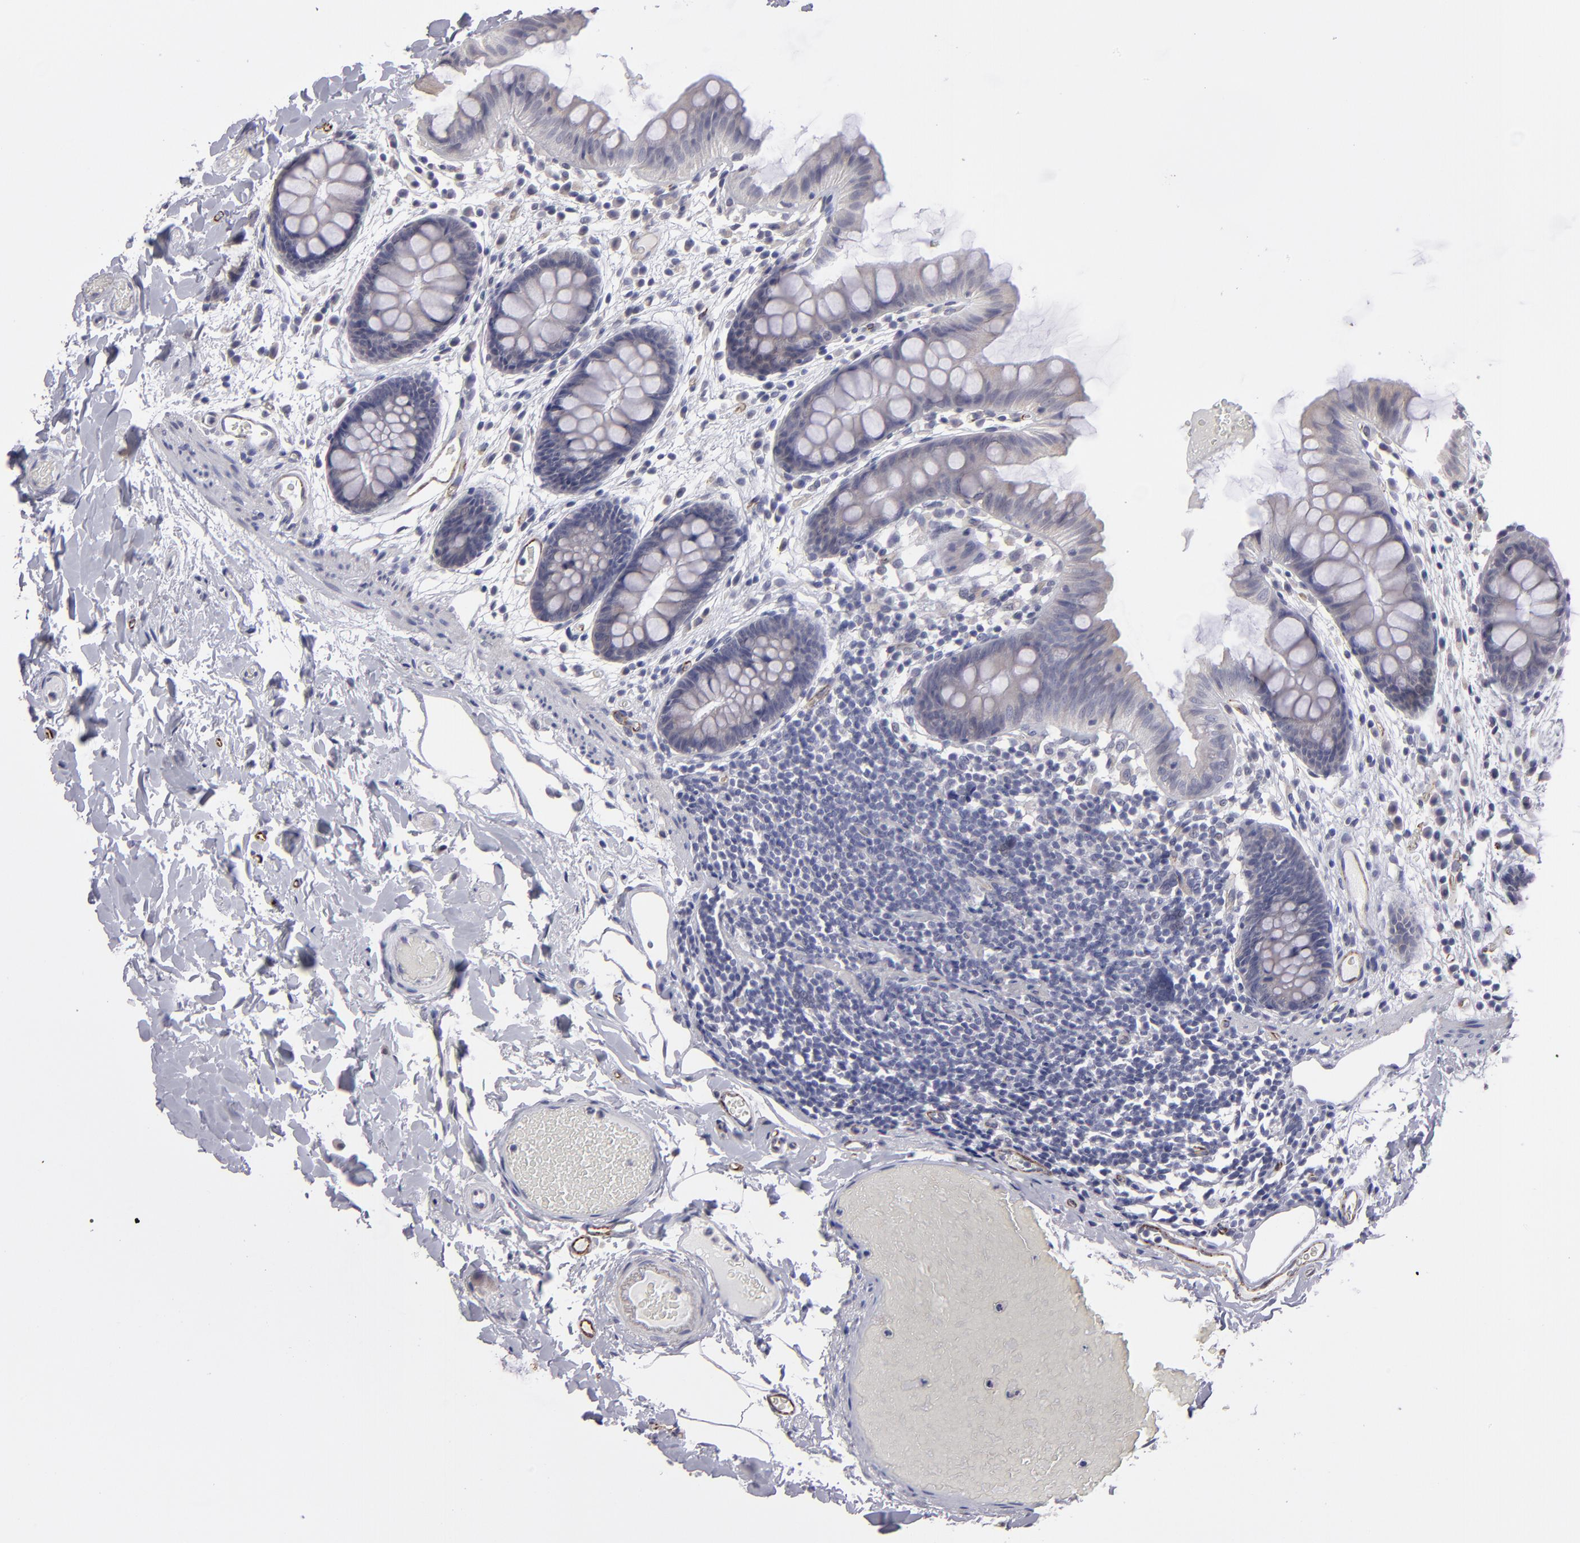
{"staining": {"intensity": "strong", "quantity": ">75%", "location": "cytoplasmic/membranous"}, "tissue": "colon", "cell_type": "Endothelial cells", "image_type": "normal", "snomed": [{"axis": "morphology", "description": "Normal tissue, NOS"}, {"axis": "topography", "description": "Smooth muscle"}, {"axis": "topography", "description": "Colon"}], "caption": "The immunohistochemical stain shows strong cytoplasmic/membranous expression in endothelial cells of unremarkable colon. (DAB IHC with brightfield microscopy, high magnification).", "gene": "ZNF175", "patient": {"sex": "male", "age": 67}}